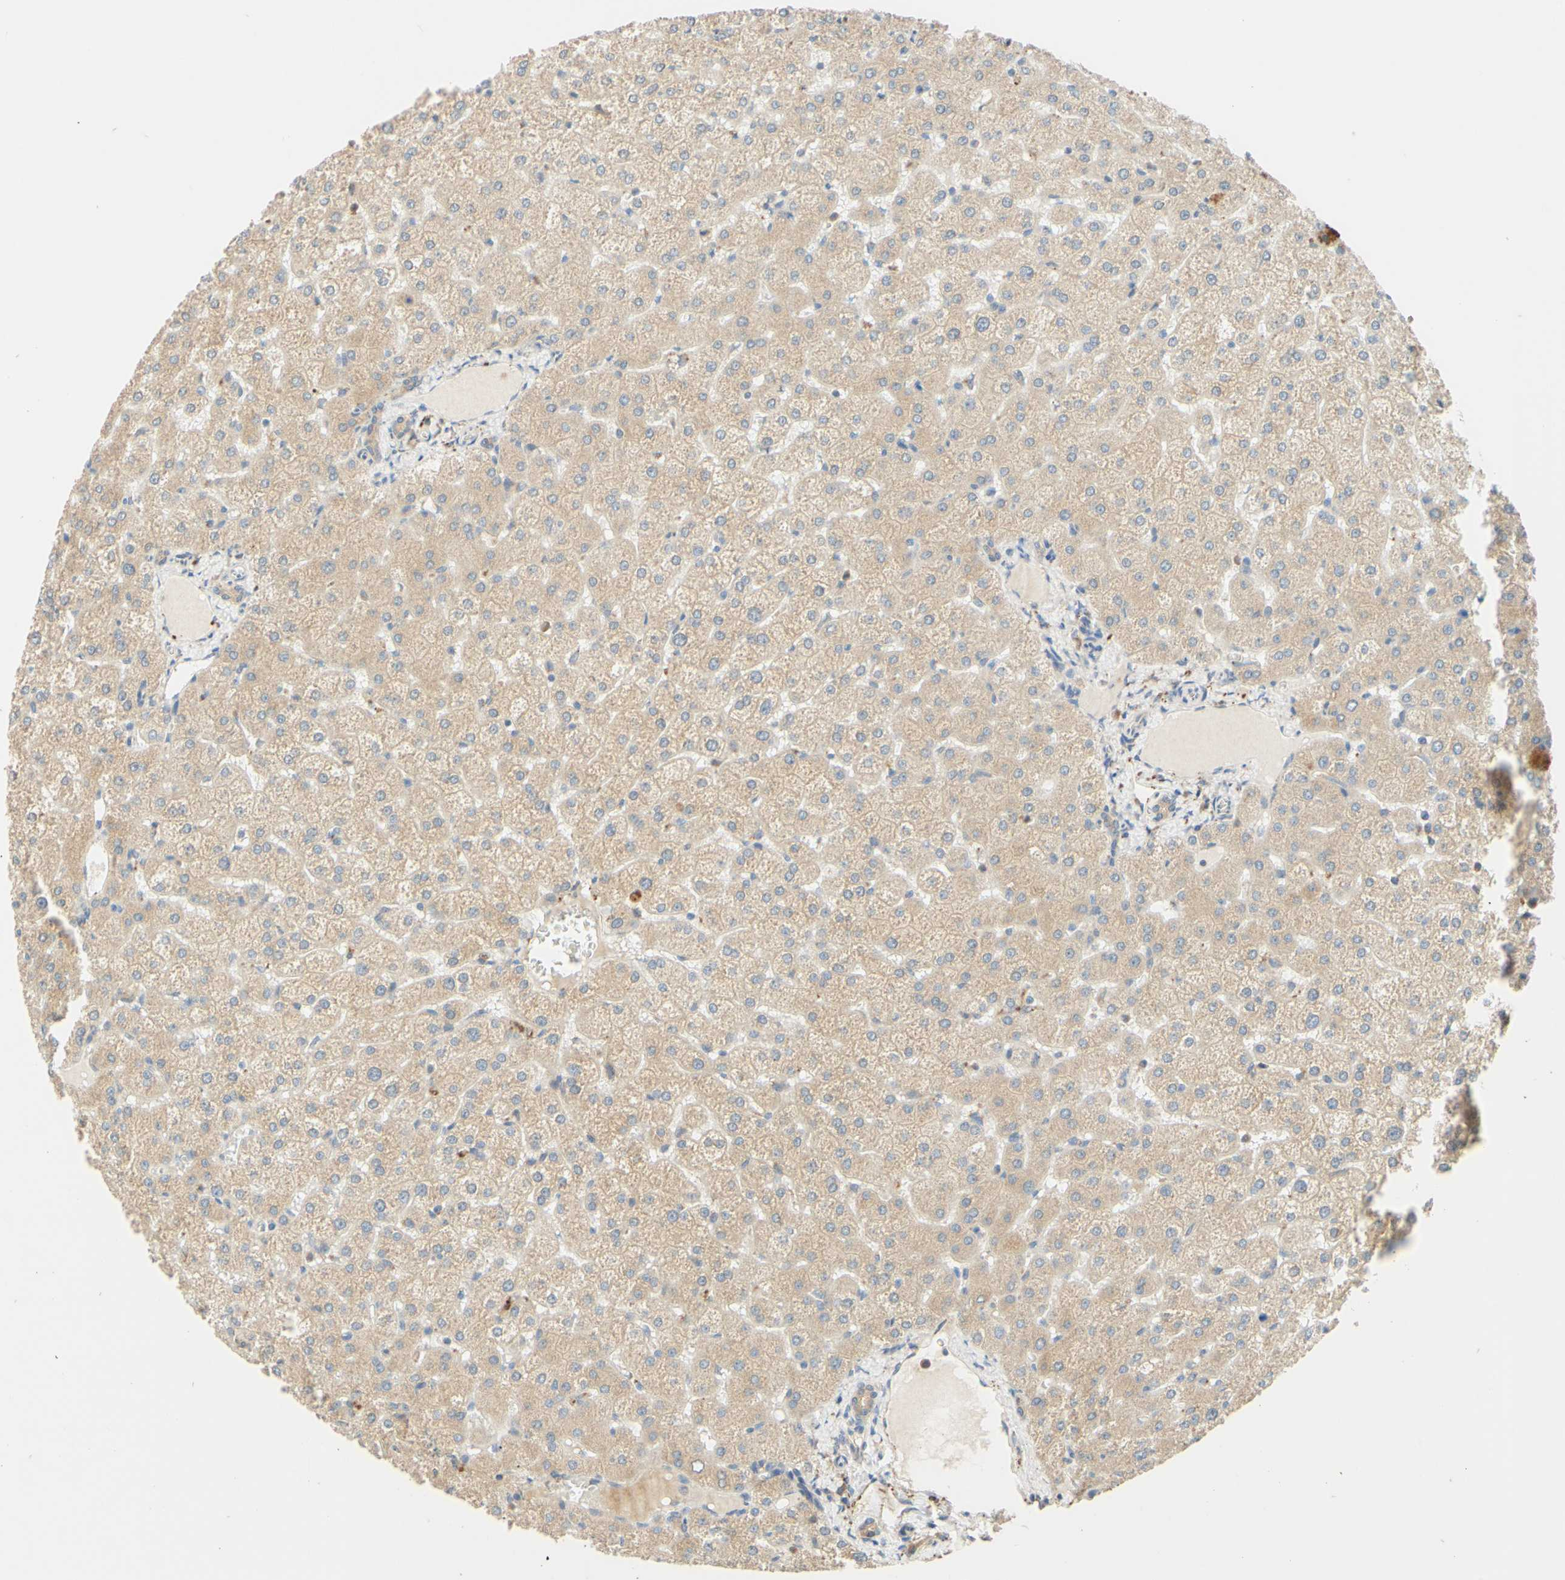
{"staining": {"intensity": "weak", "quantity": ">75%", "location": "cytoplasmic/membranous"}, "tissue": "liver", "cell_type": "Cholangiocytes", "image_type": "normal", "snomed": [{"axis": "morphology", "description": "Normal tissue, NOS"}, {"axis": "topography", "description": "Liver"}], "caption": "Immunohistochemical staining of normal human liver exhibits >75% levels of weak cytoplasmic/membranous protein expression in approximately >75% of cholangiocytes.", "gene": "SMIM19", "patient": {"sex": "female", "age": 32}}